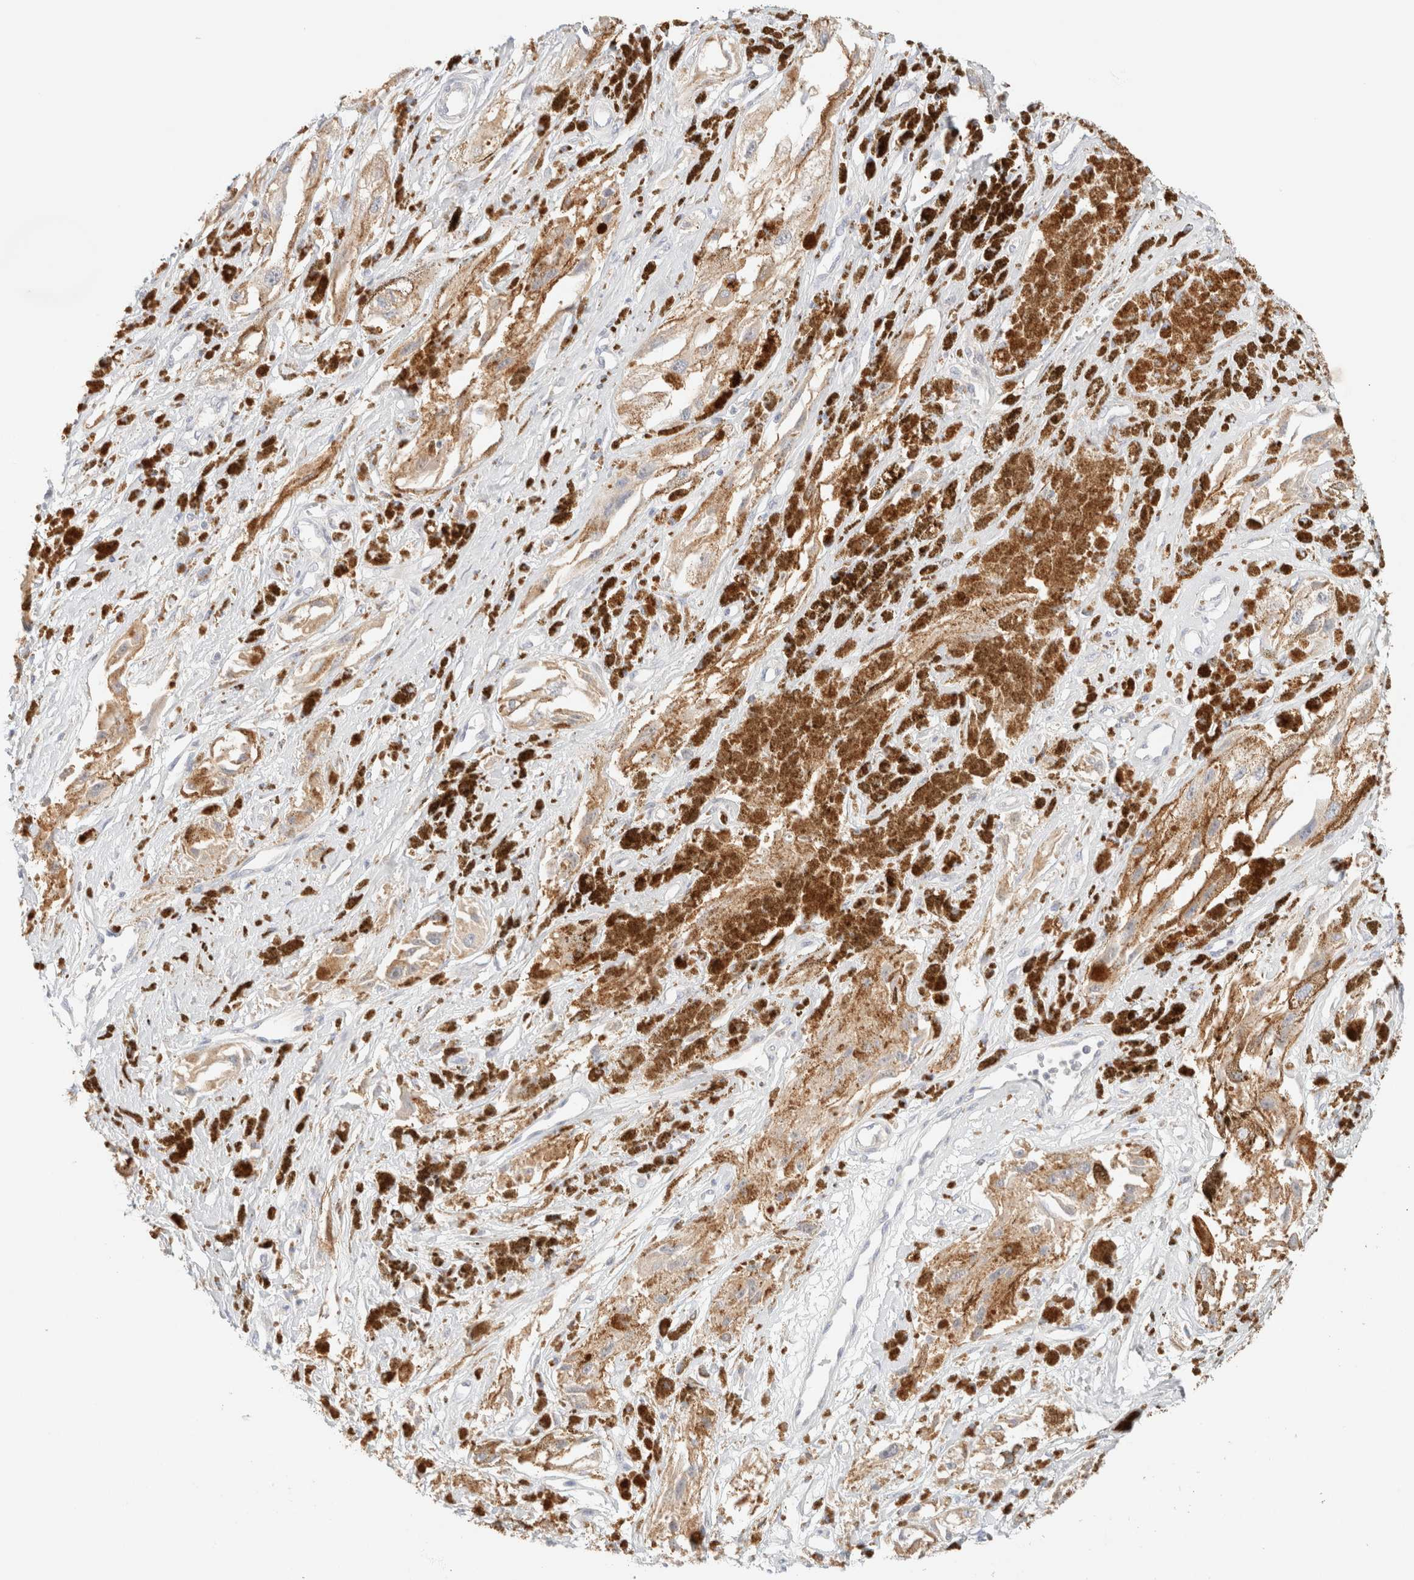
{"staining": {"intensity": "negative", "quantity": "none", "location": "none"}, "tissue": "melanoma", "cell_type": "Tumor cells", "image_type": "cancer", "snomed": [{"axis": "morphology", "description": "Malignant melanoma, NOS"}, {"axis": "topography", "description": "Skin"}], "caption": "This is an immunohistochemistry (IHC) micrograph of malignant melanoma. There is no expression in tumor cells.", "gene": "SARM1", "patient": {"sex": "male", "age": 88}}